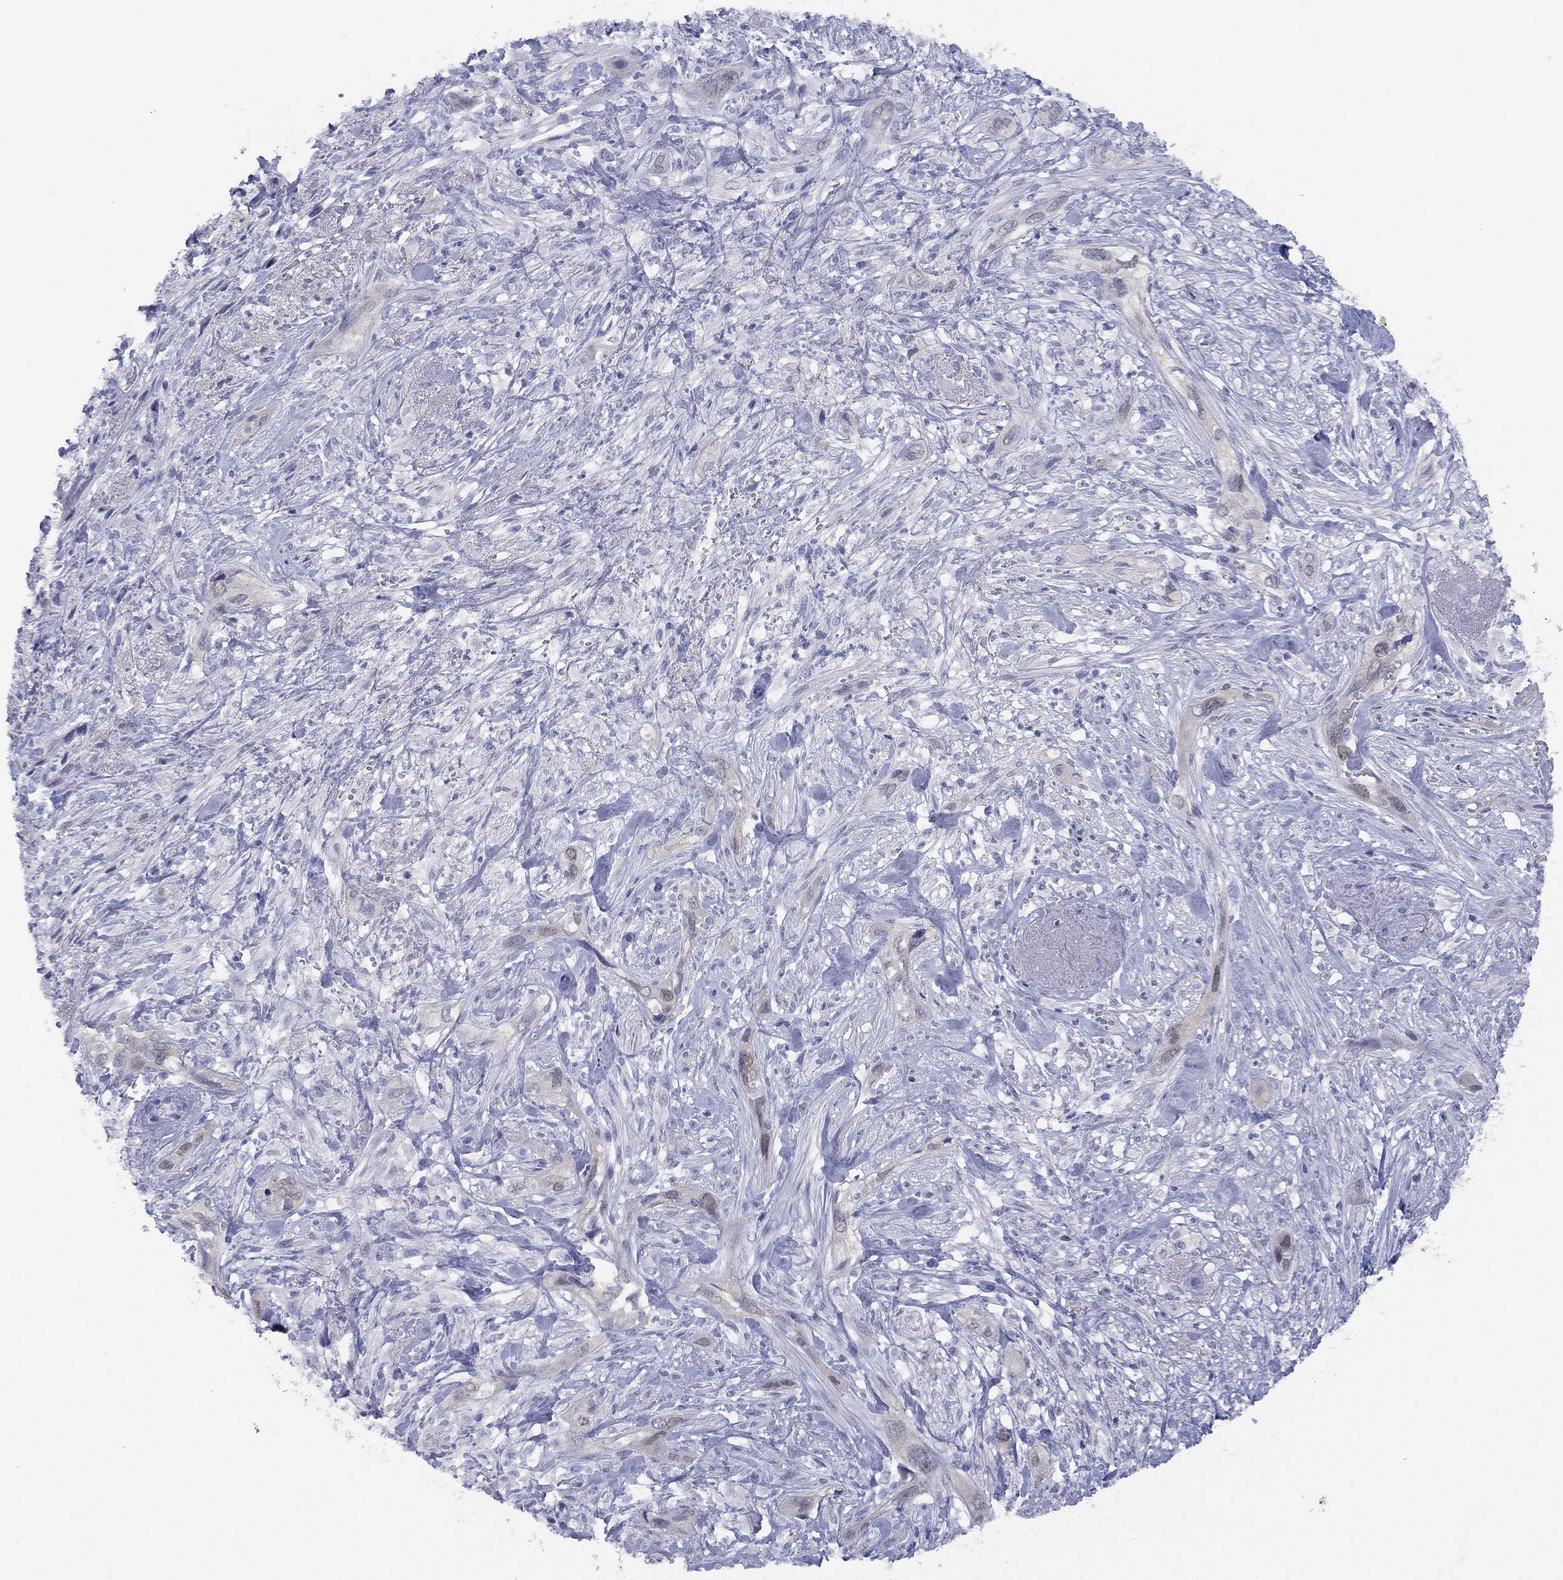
{"staining": {"intensity": "negative", "quantity": "none", "location": "none"}, "tissue": "cervical cancer", "cell_type": "Tumor cells", "image_type": "cancer", "snomed": [{"axis": "morphology", "description": "Squamous cell carcinoma, NOS"}, {"axis": "topography", "description": "Cervix"}], "caption": "Immunohistochemical staining of human cervical cancer (squamous cell carcinoma) exhibits no significant staining in tumor cells.", "gene": "DDAH1", "patient": {"sex": "female", "age": 57}}